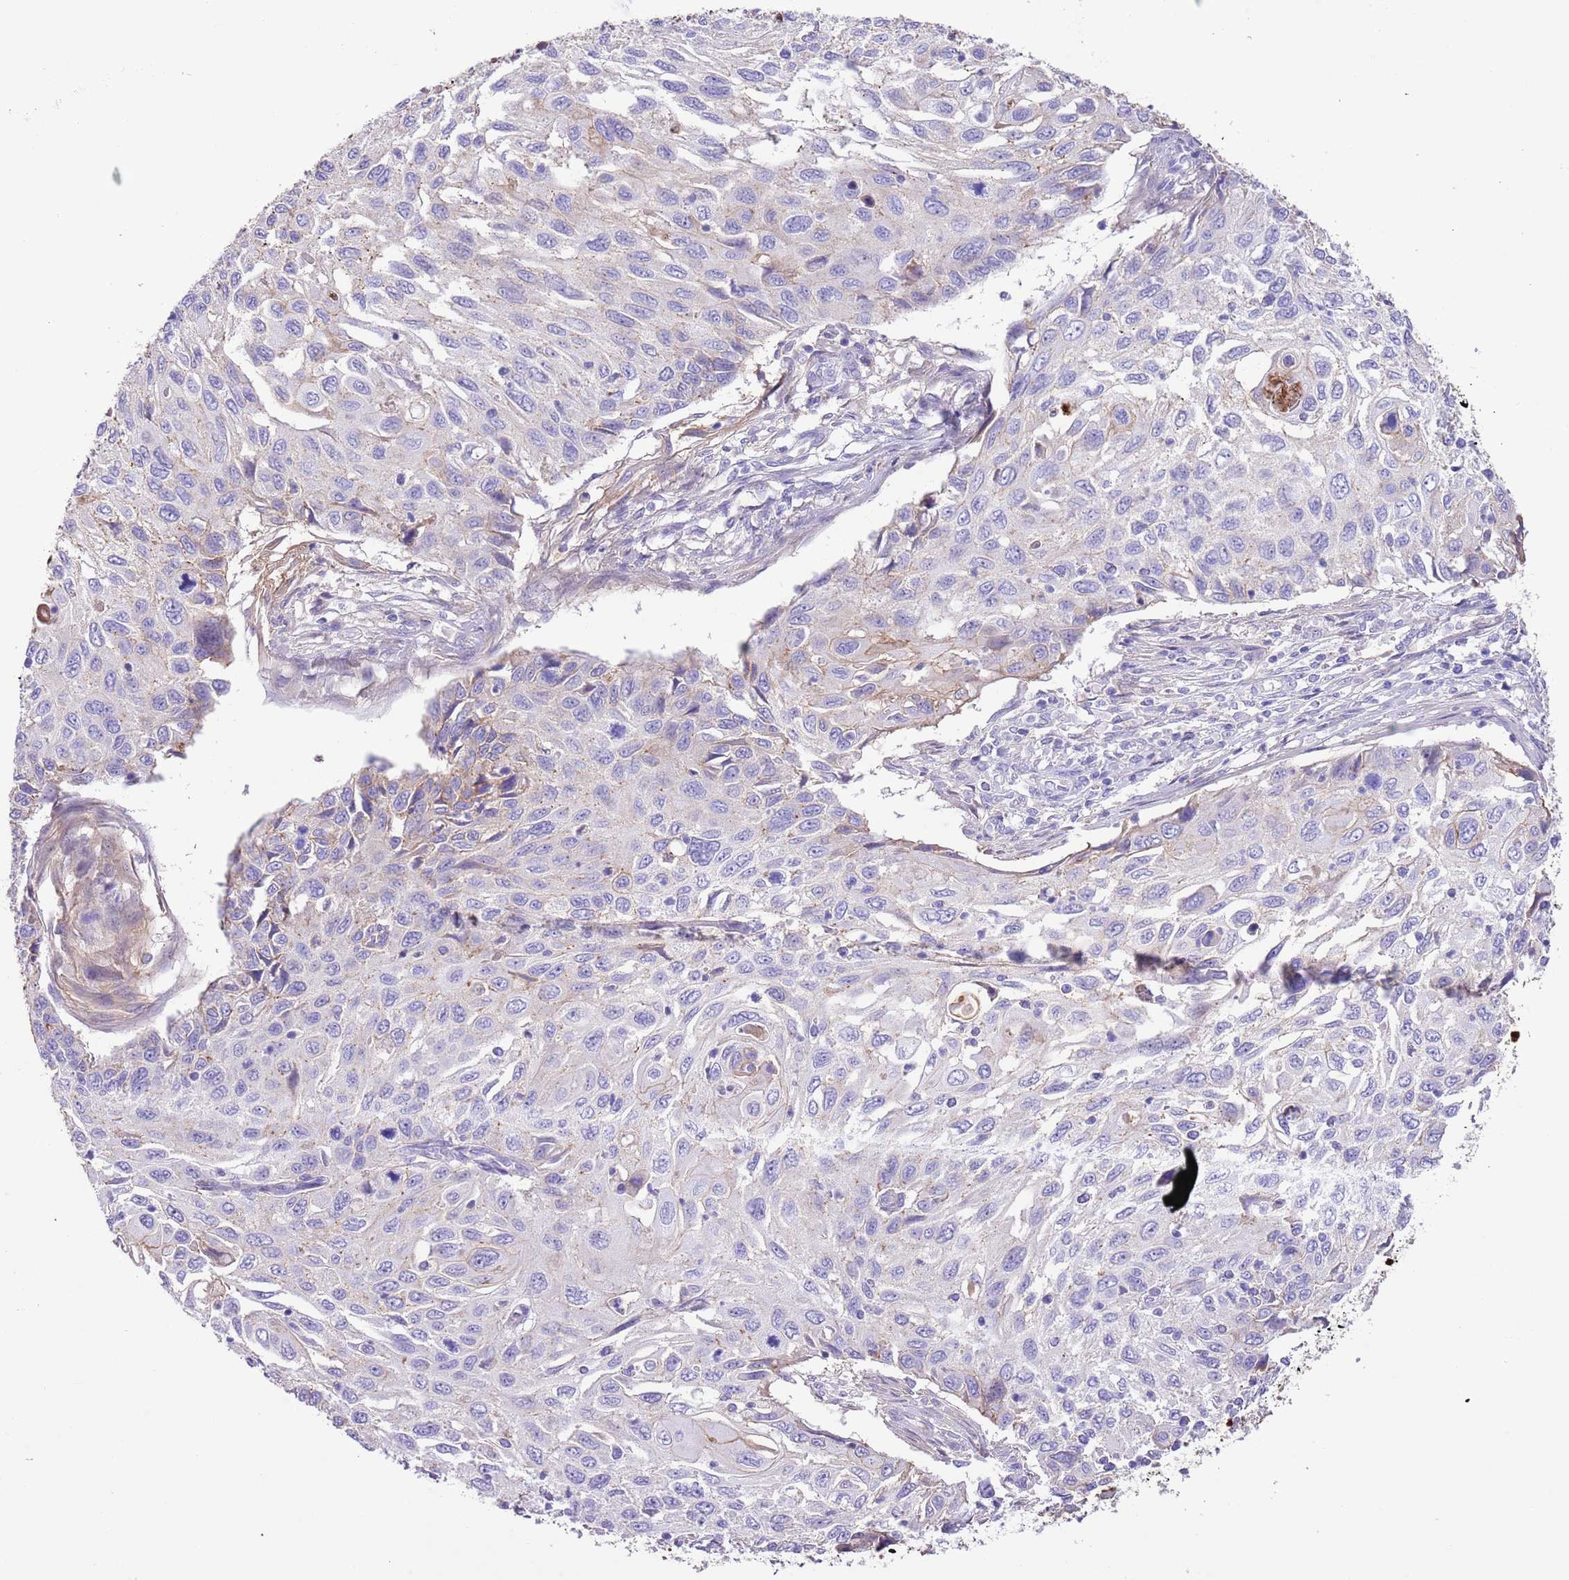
{"staining": {"intensity": "weak", "quantity": "<25%", "location": "cytoplasmic/membranous"}, "tissue": "cervical cancer", "cell_type": "Tumor cells", "image_type": "cancer", "snomed": [{"axis": "morphology", "description": "Squamous cell carcinoma, NOS"}, {"axis": "topography", "description": "Cervix"}], "caption": "IHC photomicrograph of neoplastic tissue: human squamous cell carcinoma (cervical) stained with DAB demonstrates no significant protein staining in tumor cells.", "gene": "IGF1", "patient": {"sex": "female", "age": 70}}